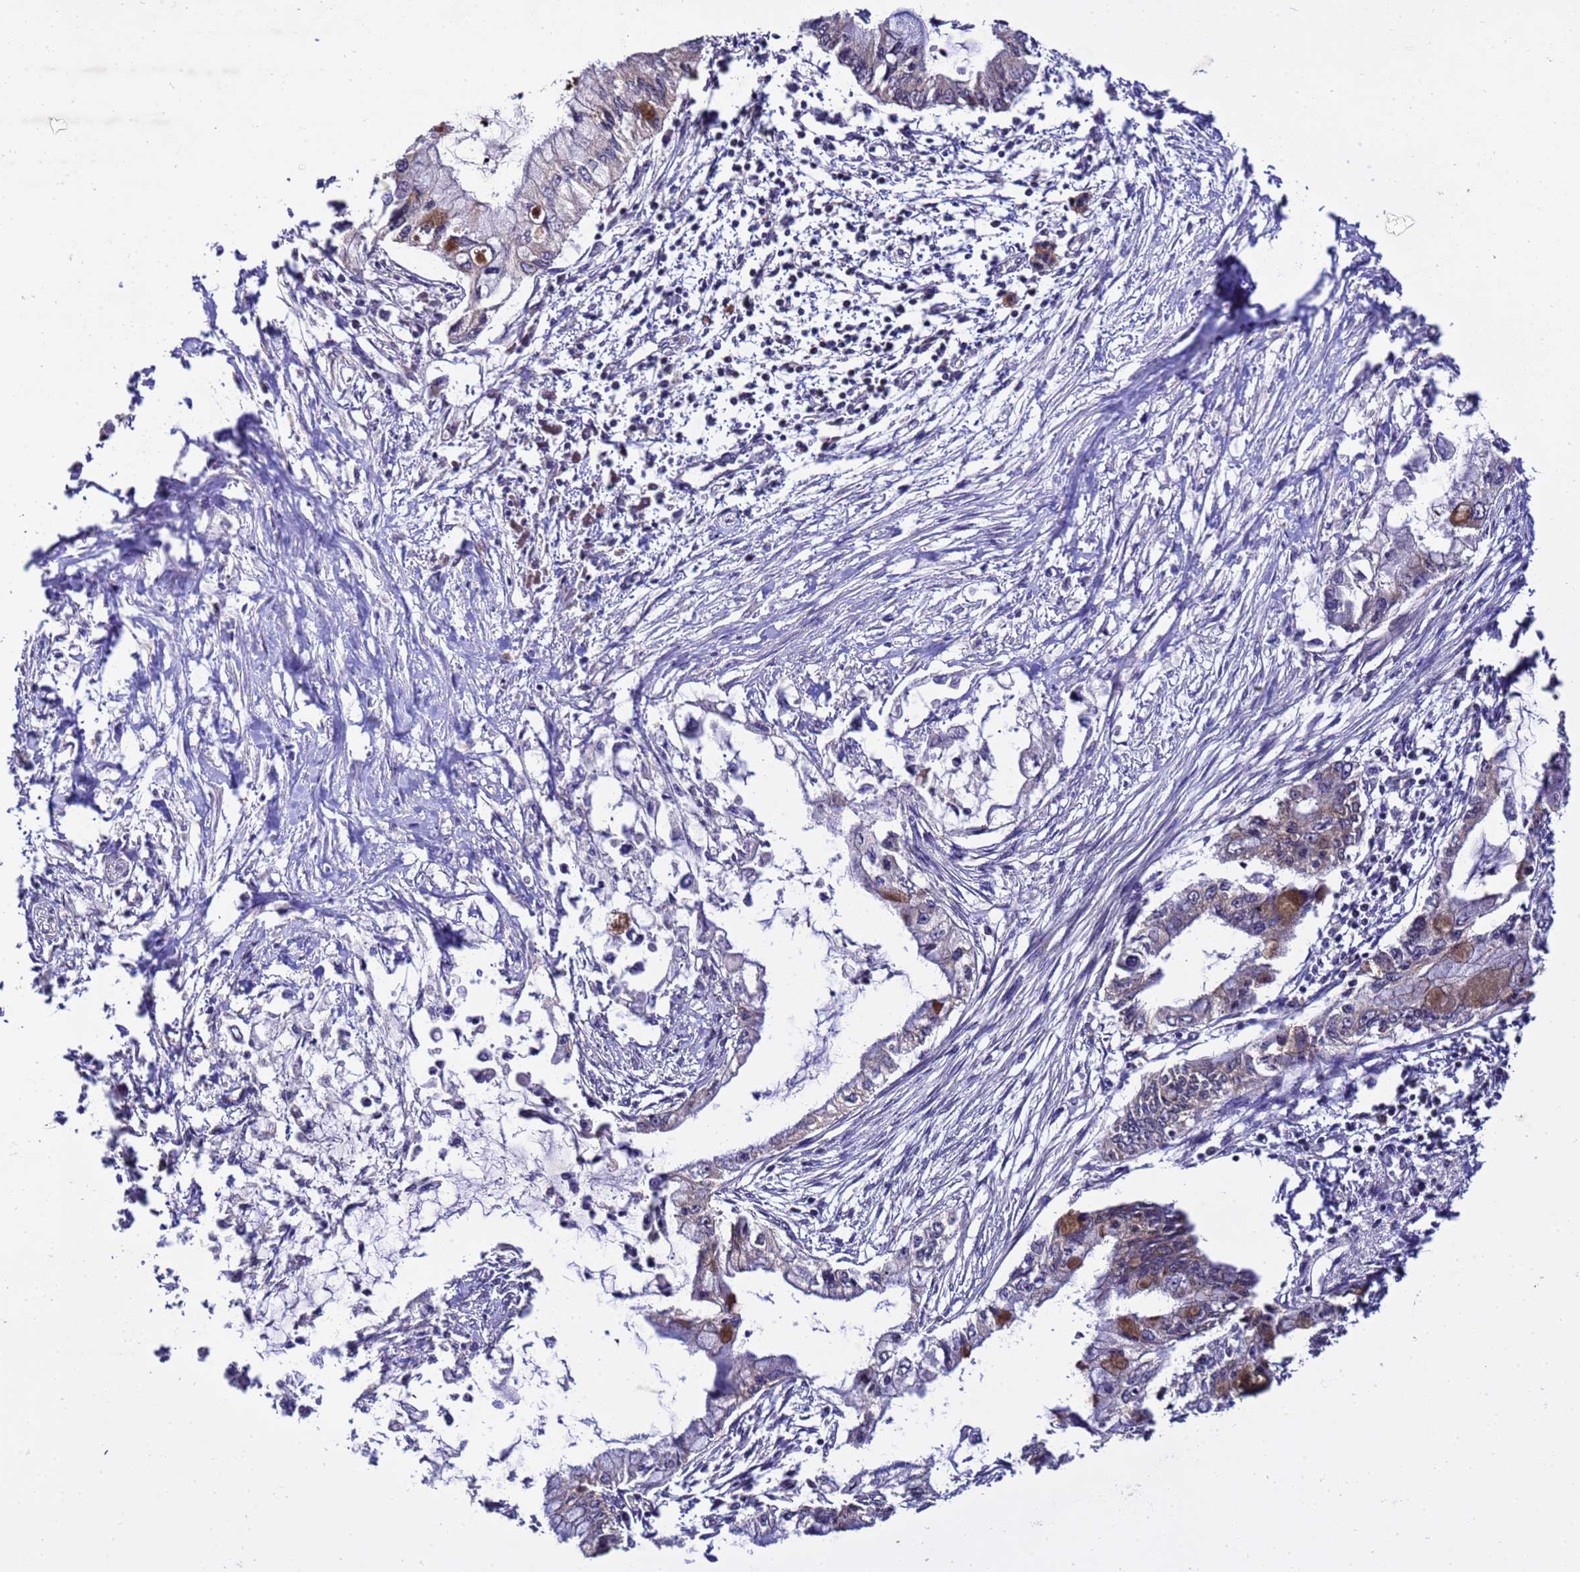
{"staining": {"intensity": "weak", "quantity": "<25%", "location": "cytoplasmic/membranous"}, "tissue": "pancreatic cancer", "cell_type": "Tumor cells", "image_type": "cancer", "snomed": [{"axis": "morphology", "description": "Adenocarcinoma, NOS"}, {"axis": "topography", "description": "Pancreas"}], "caption": "Immunohistochemistry (IHC) histopathology image of neoplastic tissue: human adenocarcinoma (pancreatic) stained with DAB demonstrates no significant protein expression in tumor cells.", "gene": "GSPT2", "patient": {"sex": "male", "age": 48}}